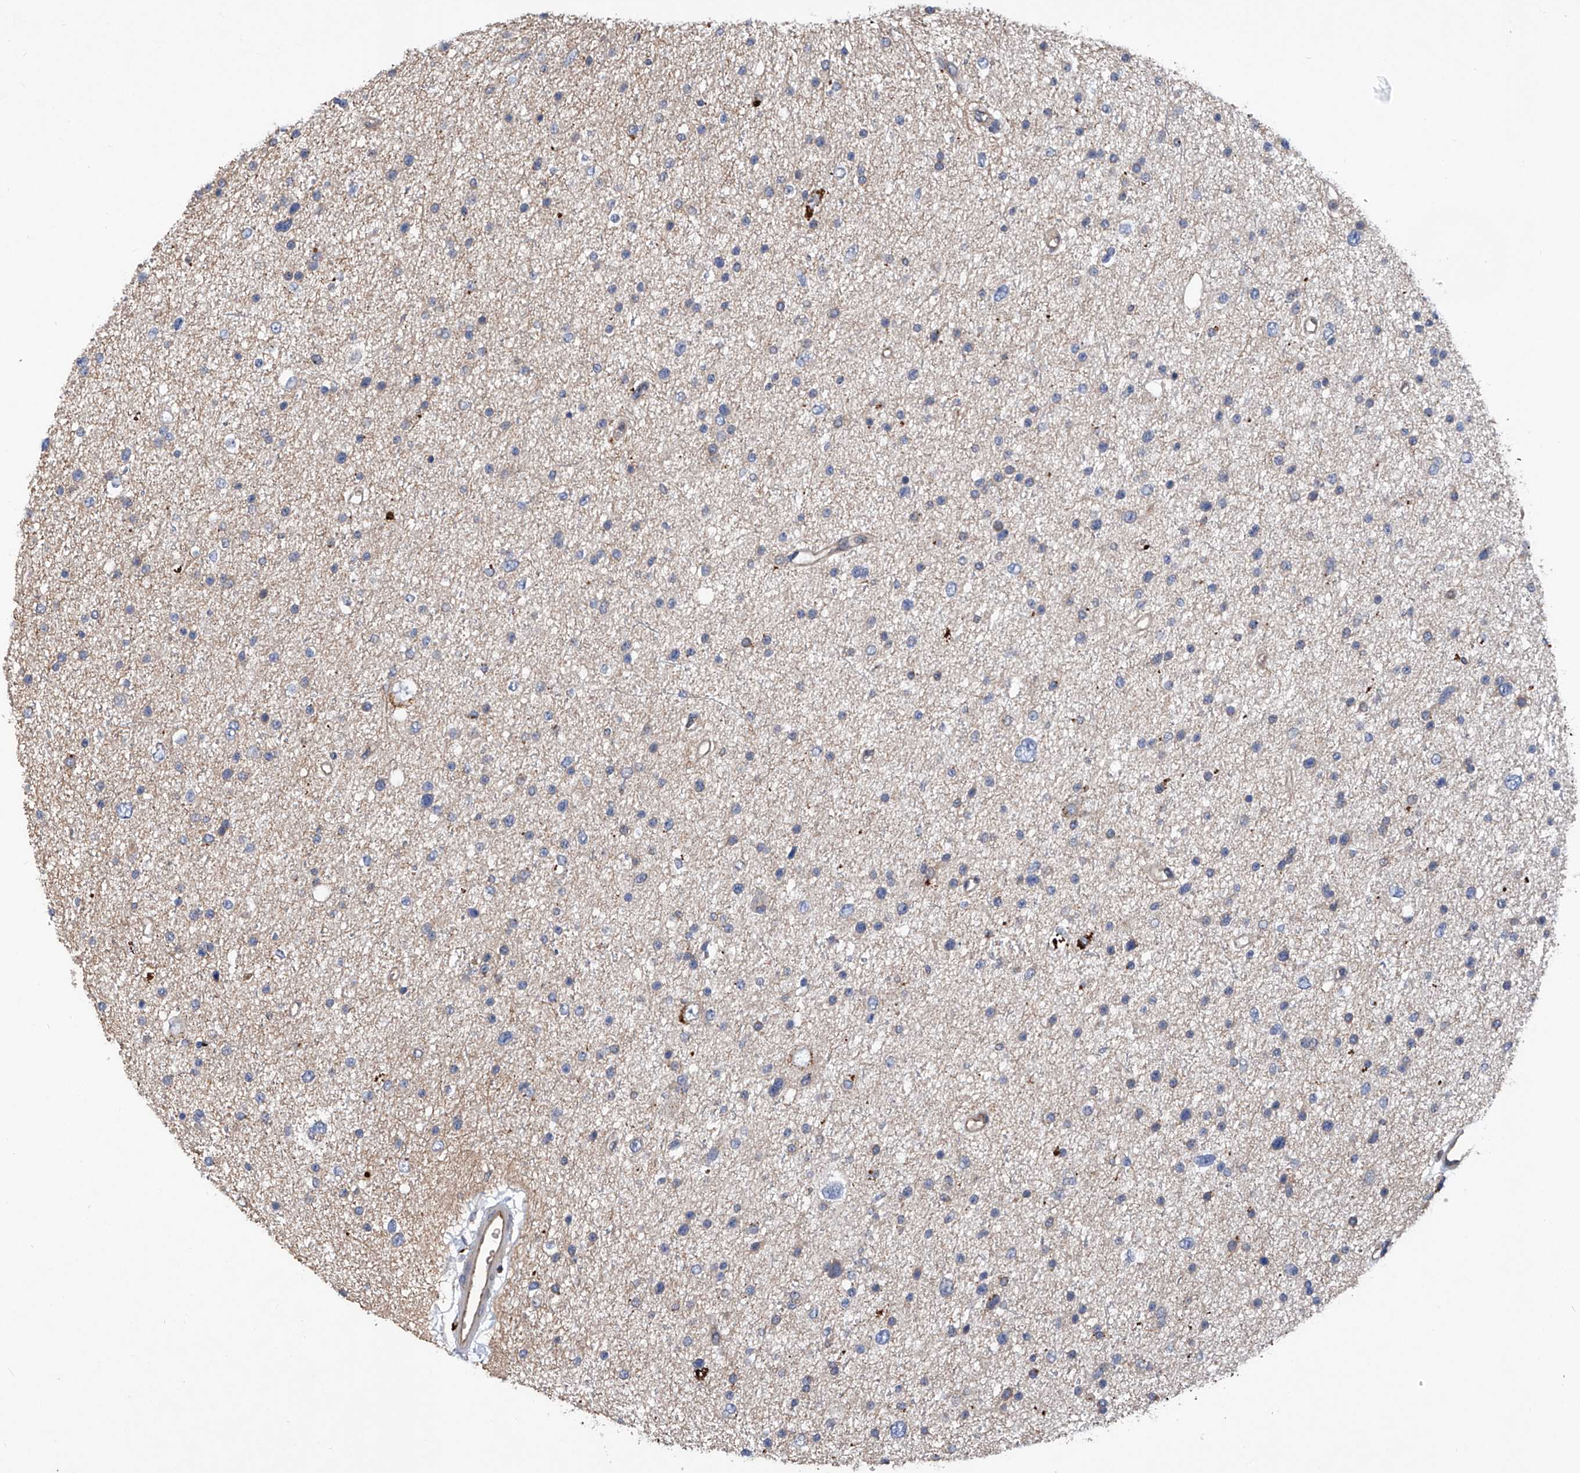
{"staining": {"intensity": "negative", "quantity": "none", "location": "none"}, "tissue": "glioma", "cell_type": "Tumor cells", "image_type": "cancer", "snomed": [{"axis": "morphology", "description": "Glioma, malignant, Low grade"}, {"axis": "topography", "description": "Brain"}], "caption": "Malignant glioma (low-grade) stained for a protein using IHC demonstrates no positivity tumor cells.", "gene": "ASCC3", "patient": {"sex": "female", "age": 37}}